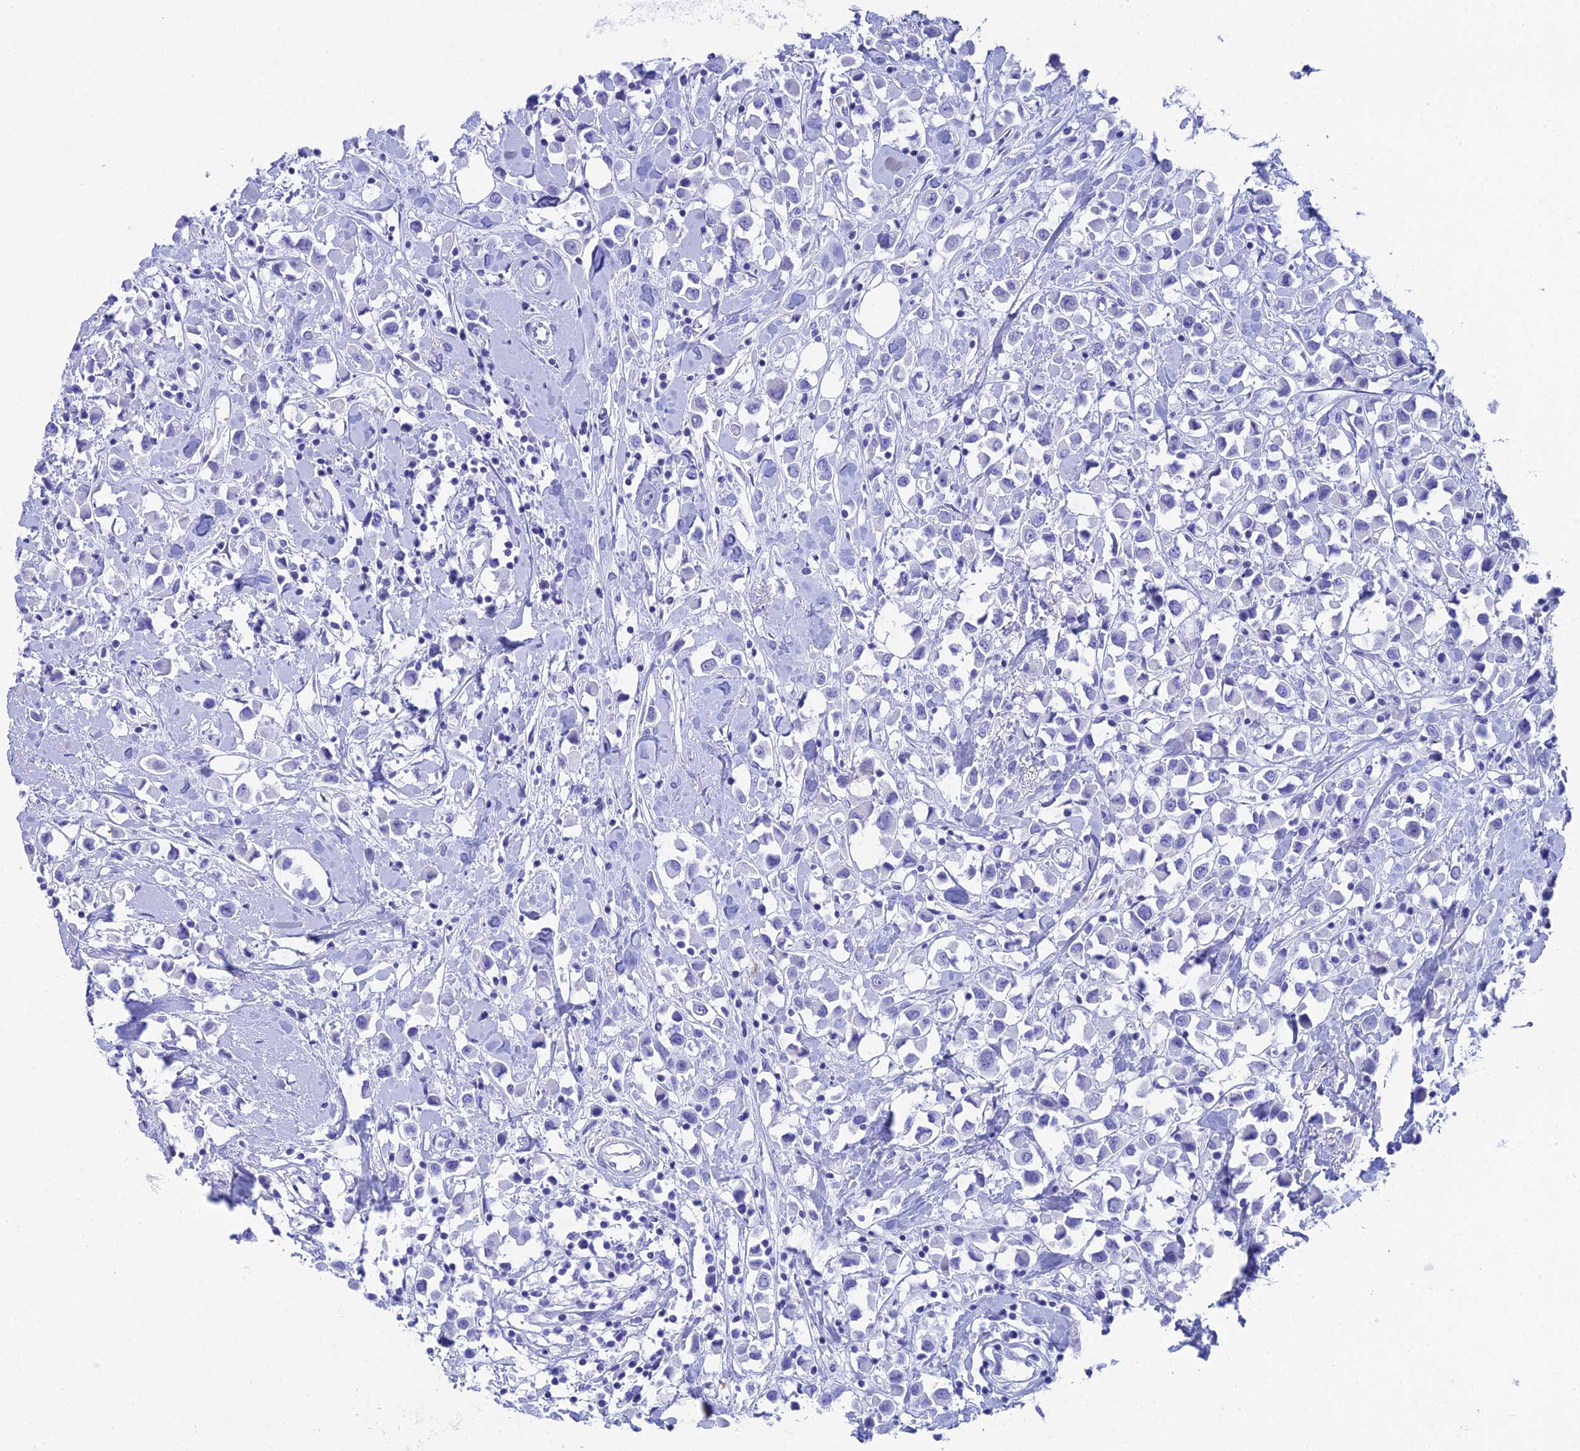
{"staining": {"intensity": "negative", "quantity": "none", "location": "none"}, "tissue": "breast cancer", "cell_type": "Tumor cells", "image_type": "cancer", "snomed": [{"axis": "morphology", "description": "Duct carcinoma"}, {"axis": "topography", "description": "Breast"}], "caption": "DAB immunohistochemical staining of human invasive ductal carcinoma (breast) shows no significant expression in tumor cells.", "gene": "REG1A", "patient": {"sex": "female", "age": 61}}